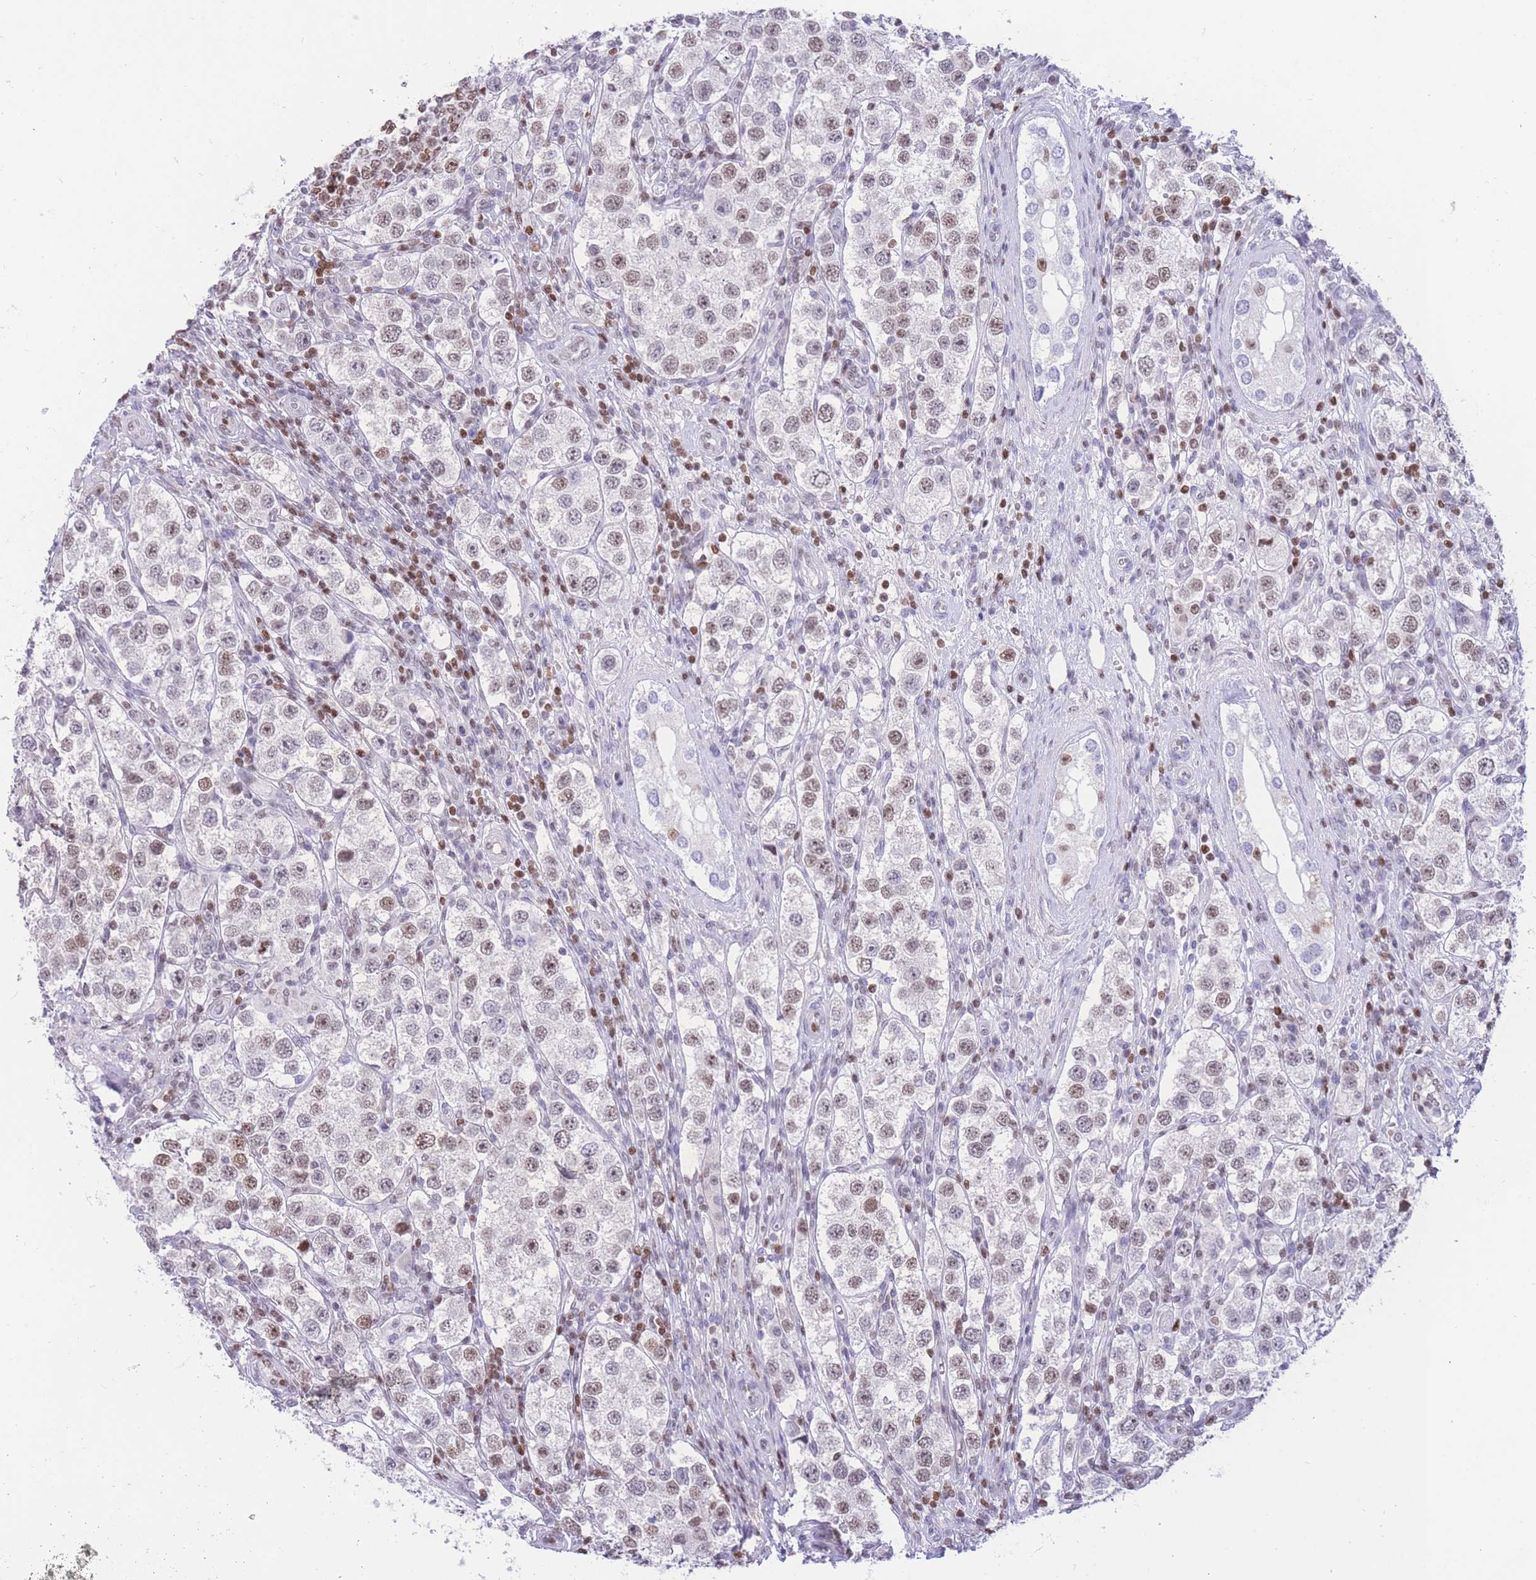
{"staining": {"intensity": "weak", "quantity": "25%-75%", "location": "nuclear"}, "tissue": "testis cancer", "cell_type": "Tumor cells", "image_type": "cancer", "snomed": [{"axis": "morphology", "description": "Seminoma, NOS"}, {"axis": "topography", "description": "Testis"}], "caption": "There is low levels of weak nuclear expression in tumor cells of testis cancer (seminoma), as demonstrated by immunohistochemical staining (brown color).", "gene": "HMGN1", "patient": {"sex": "male", "age": 37}}